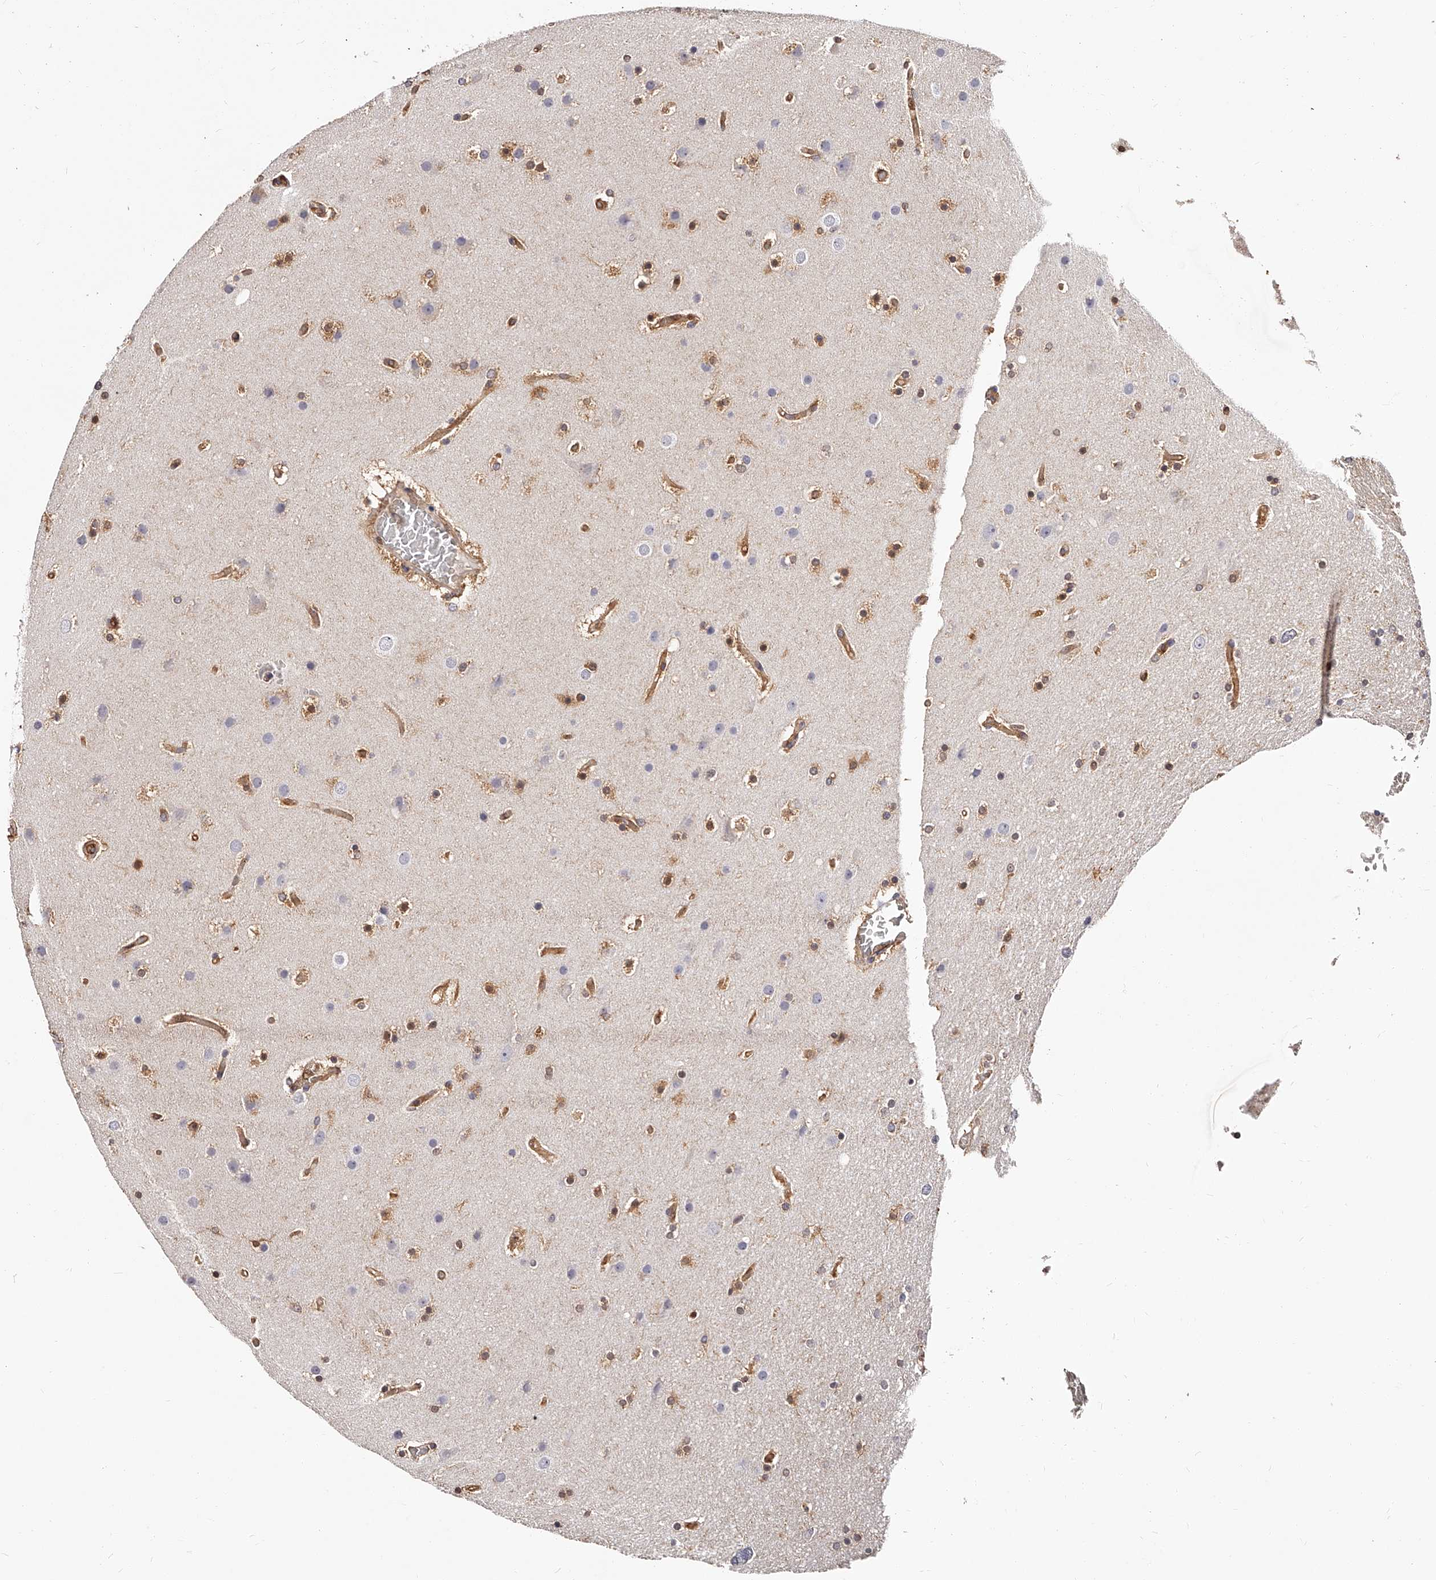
{"staining": {"intensity": "negative", "quantity": "none", "location": "none"}, "tissue": "glioma", "cell_type": "Tumor cells", "image_type": "cancer", "snomed": [{"axis": "morphology", "description": "Glioma, malignant, High grade"}, {"axis": "topography", "description": "Cerebral cortex"}], "caption": "IHC of glioma reveals no expression in tumor cells.", "gene": "LAP3", "patient": {"sex": "female", "age": 36}}